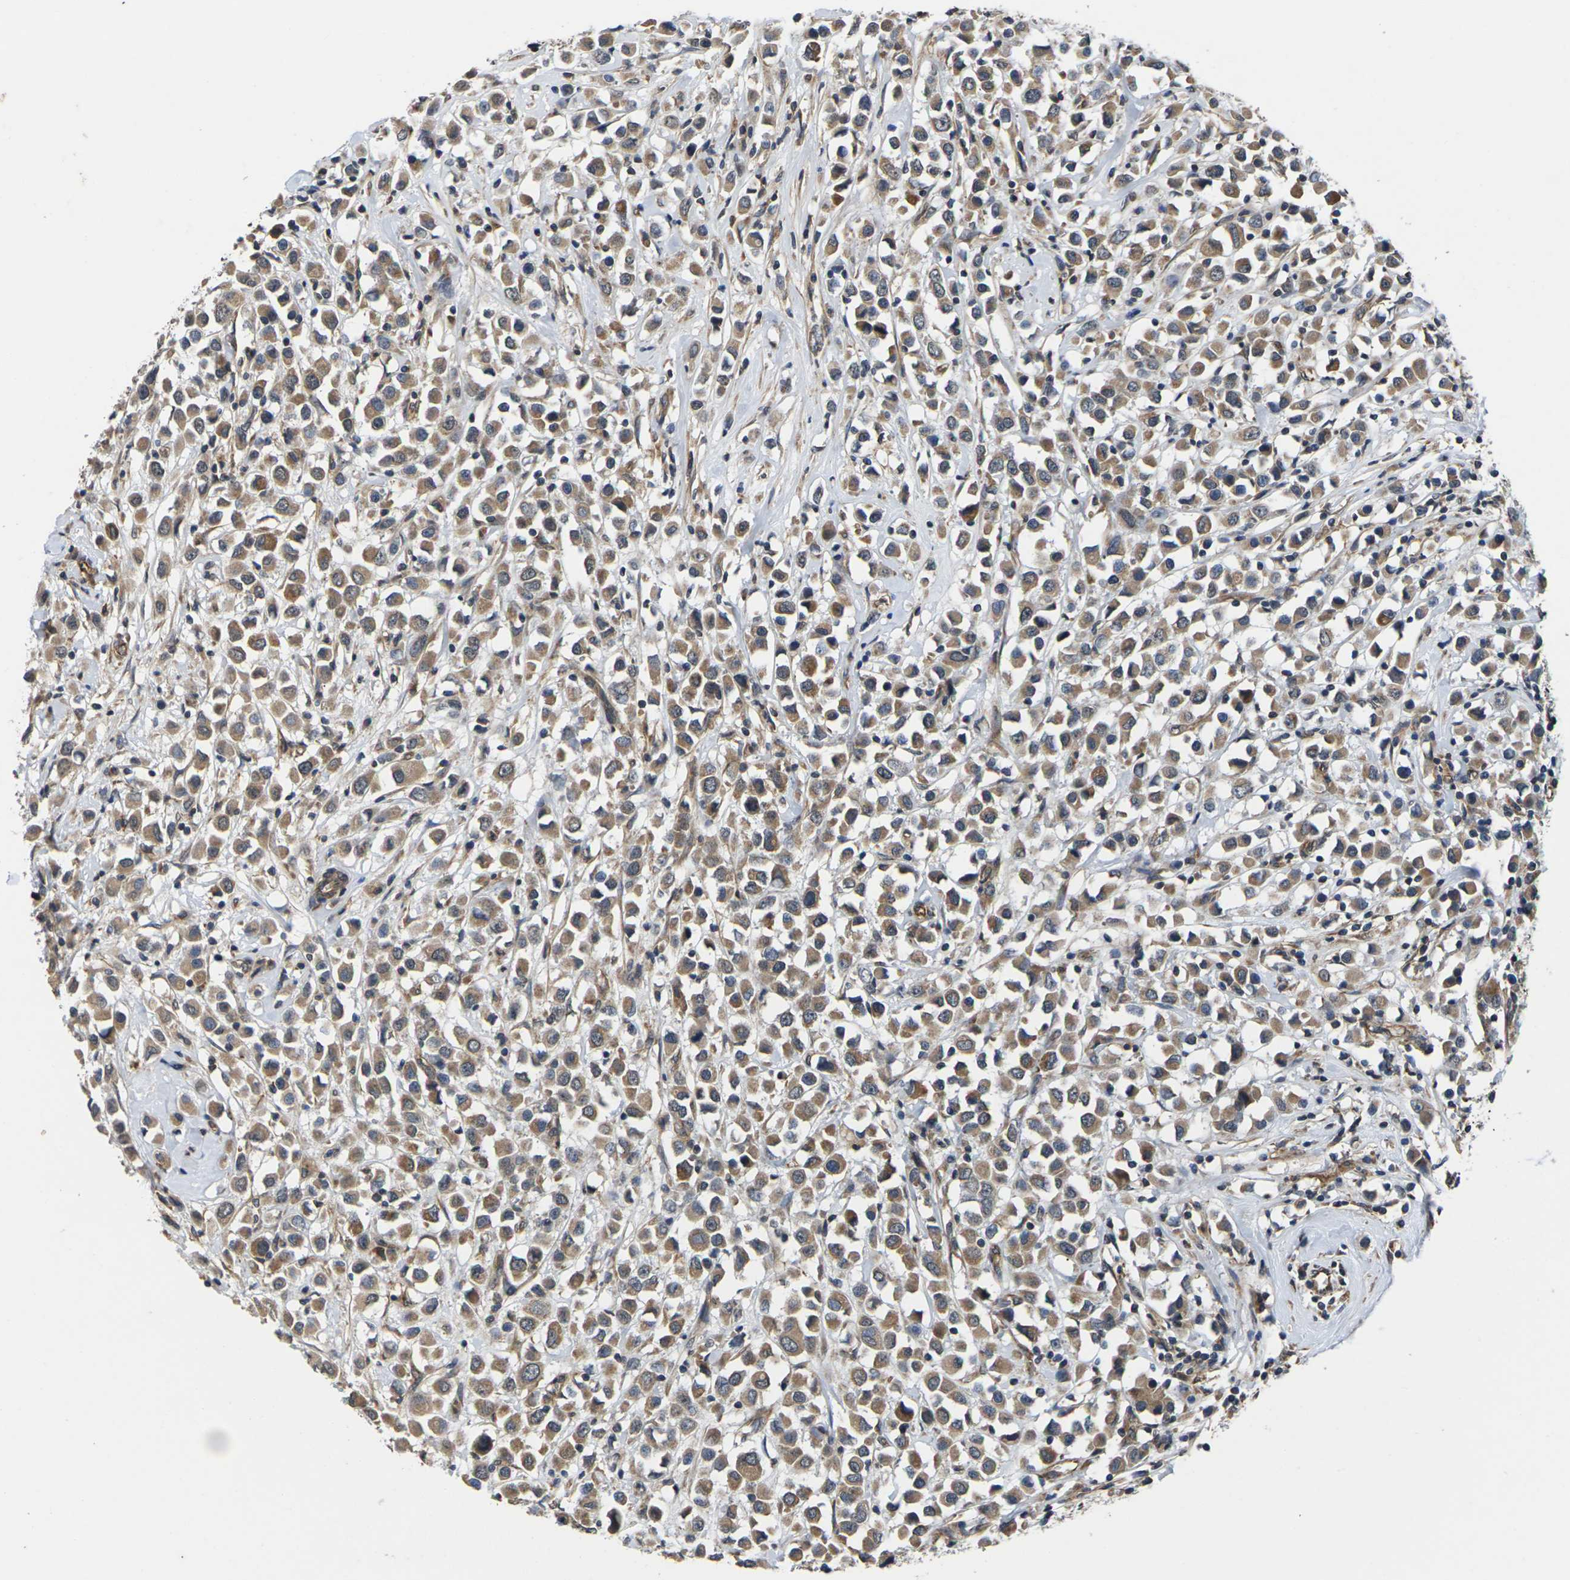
{"staining": {"intensity": "moderate", "quantity": ">75%", "location": "cytoplasmic/membranous"}, "tissue": "breast cancer", "cell_type": "Tumor cells", "image_type": "cancer", "snomed": [{"axis": "morphology", "description": "Duct carcinoma"}, {"axis": "topography", "description": "Breast"}], "caption": "Moderate cytoplasmic/membranous staining for a protein is identified in approximately >75% of tumor cells of infiltrating ductal carcinoma (breast) using immunohistochemistry.", "gene": "DKK2", "patient": {"sex": "female", "age": 61}}